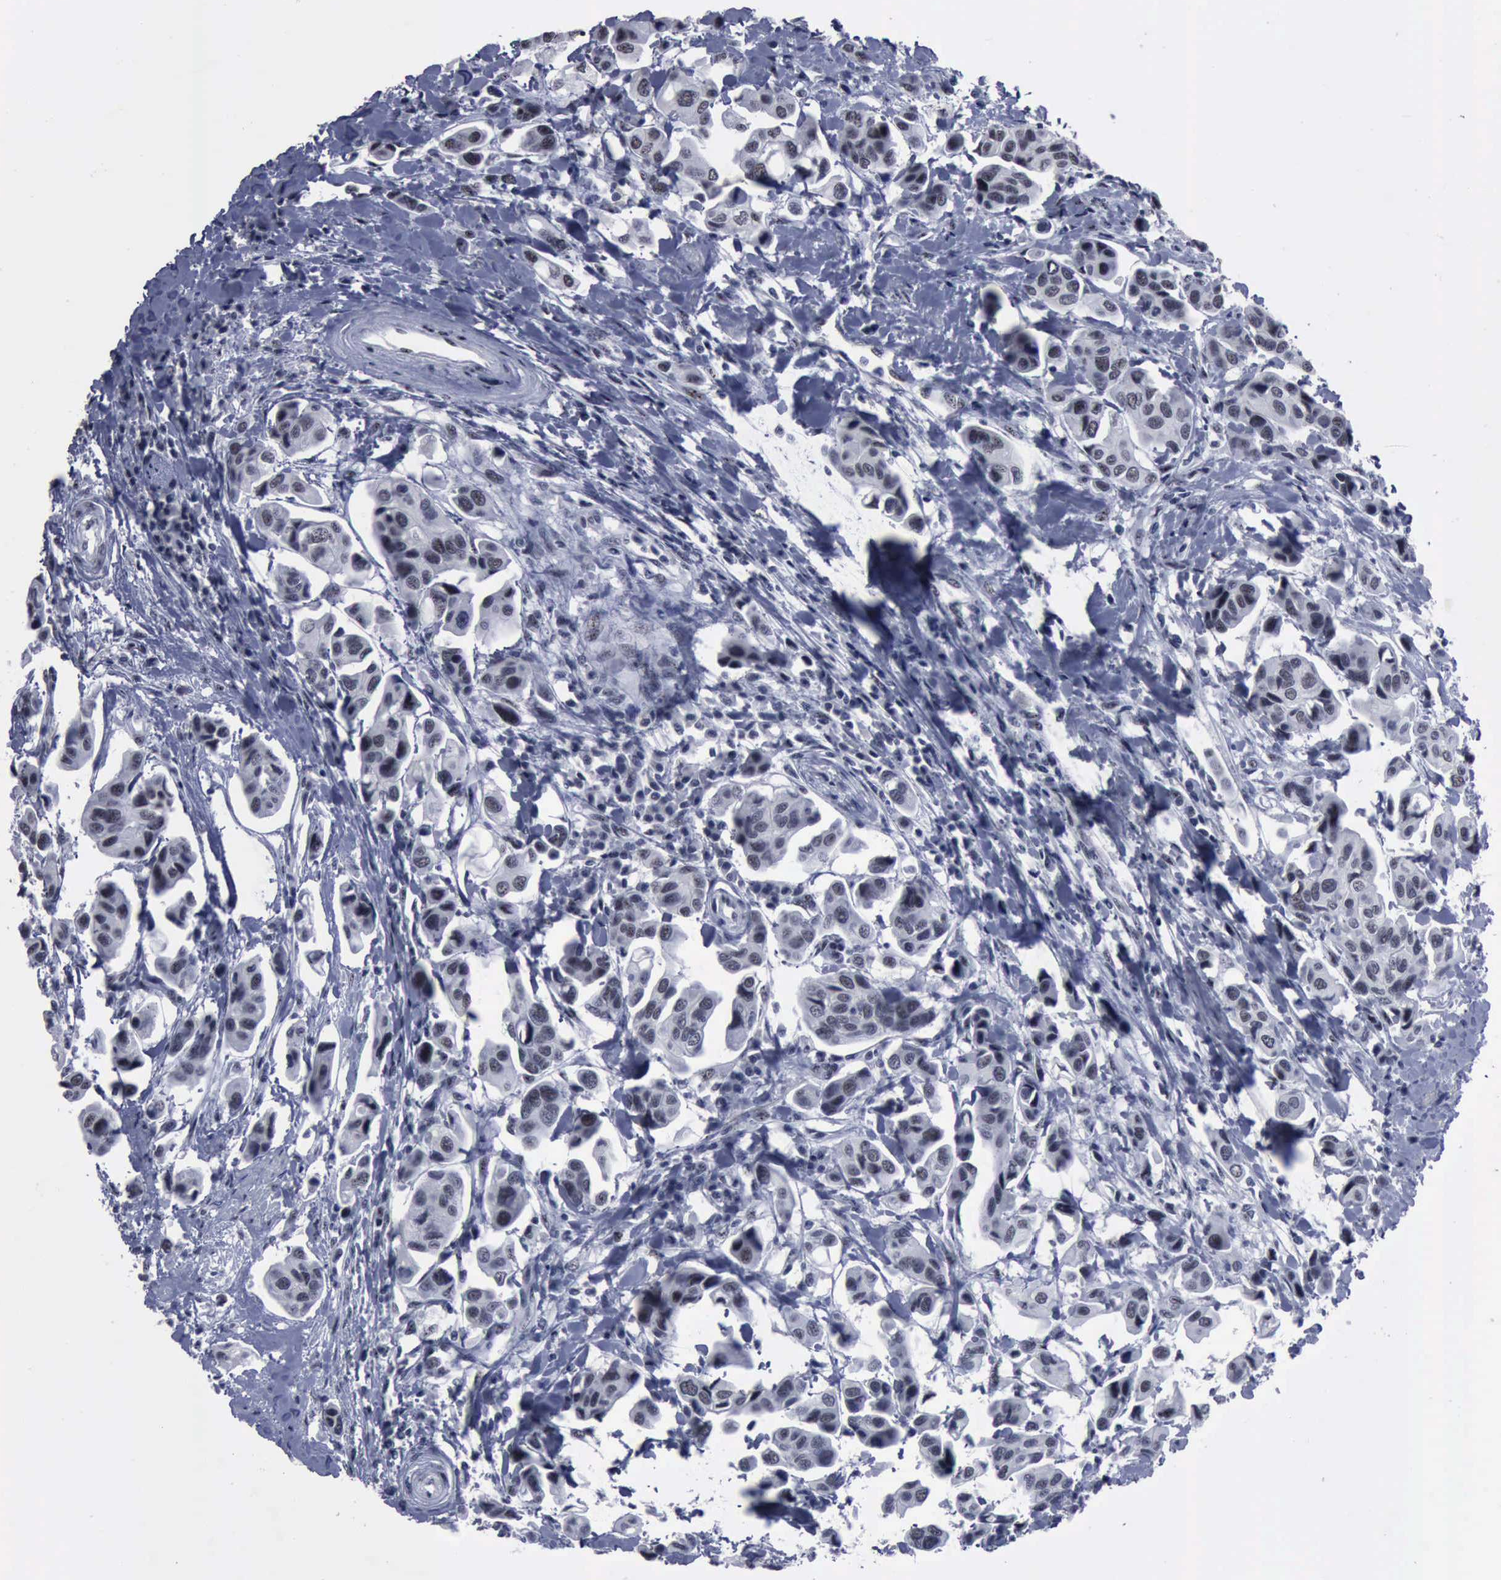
{"staining": {"intensity": "negative", "quantity": "none", "location": "none"}, "tissue": "urothelial cancer", "cell_type": "Tumor cells", "image_type": "cancer", "snomed": [{"axis": "morphology", "description": "Adenocarcinoma, NOS"}, {"axis": "topography", "description": "Urinary bladder"}], "caption": "An image of human adenocarcinoma is negative for staining in tumor cells.", "gene": "BRD1", "patient": {"sex": "male", "age": 61}}